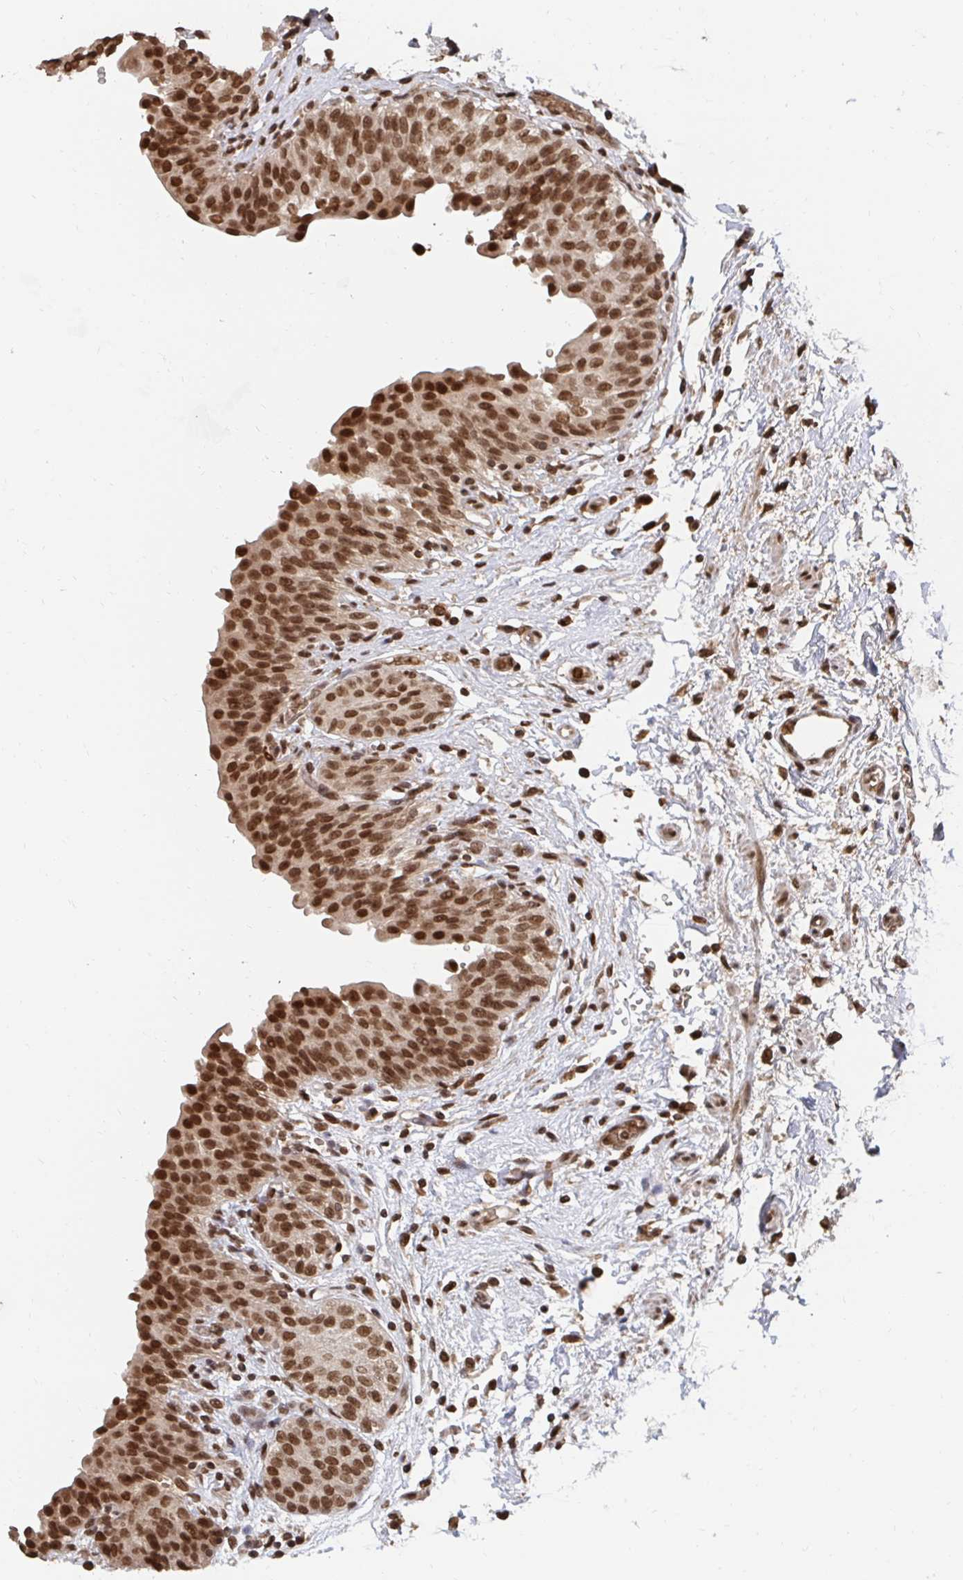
{"staining": {"intensity": "strong", "quantity": ">75%", "location": "nuclear"}, "tissue": "urinary bladder", "cell_type": "Urothelial cells", "image_type": "normal", "snomed": [{"axis": "morphology", "description": "Normal tissue, NOS"}, {"axis": "topography", "description": "Urinary bladder"}], "caption": "This photomicrograph demonstrates IHC staining of benign urinary bladder, with high strong nuclear expression in about >75% of urothelial cells.", "gene": "GTF3C6", "patient": {"sex": "male", "age": 68}}